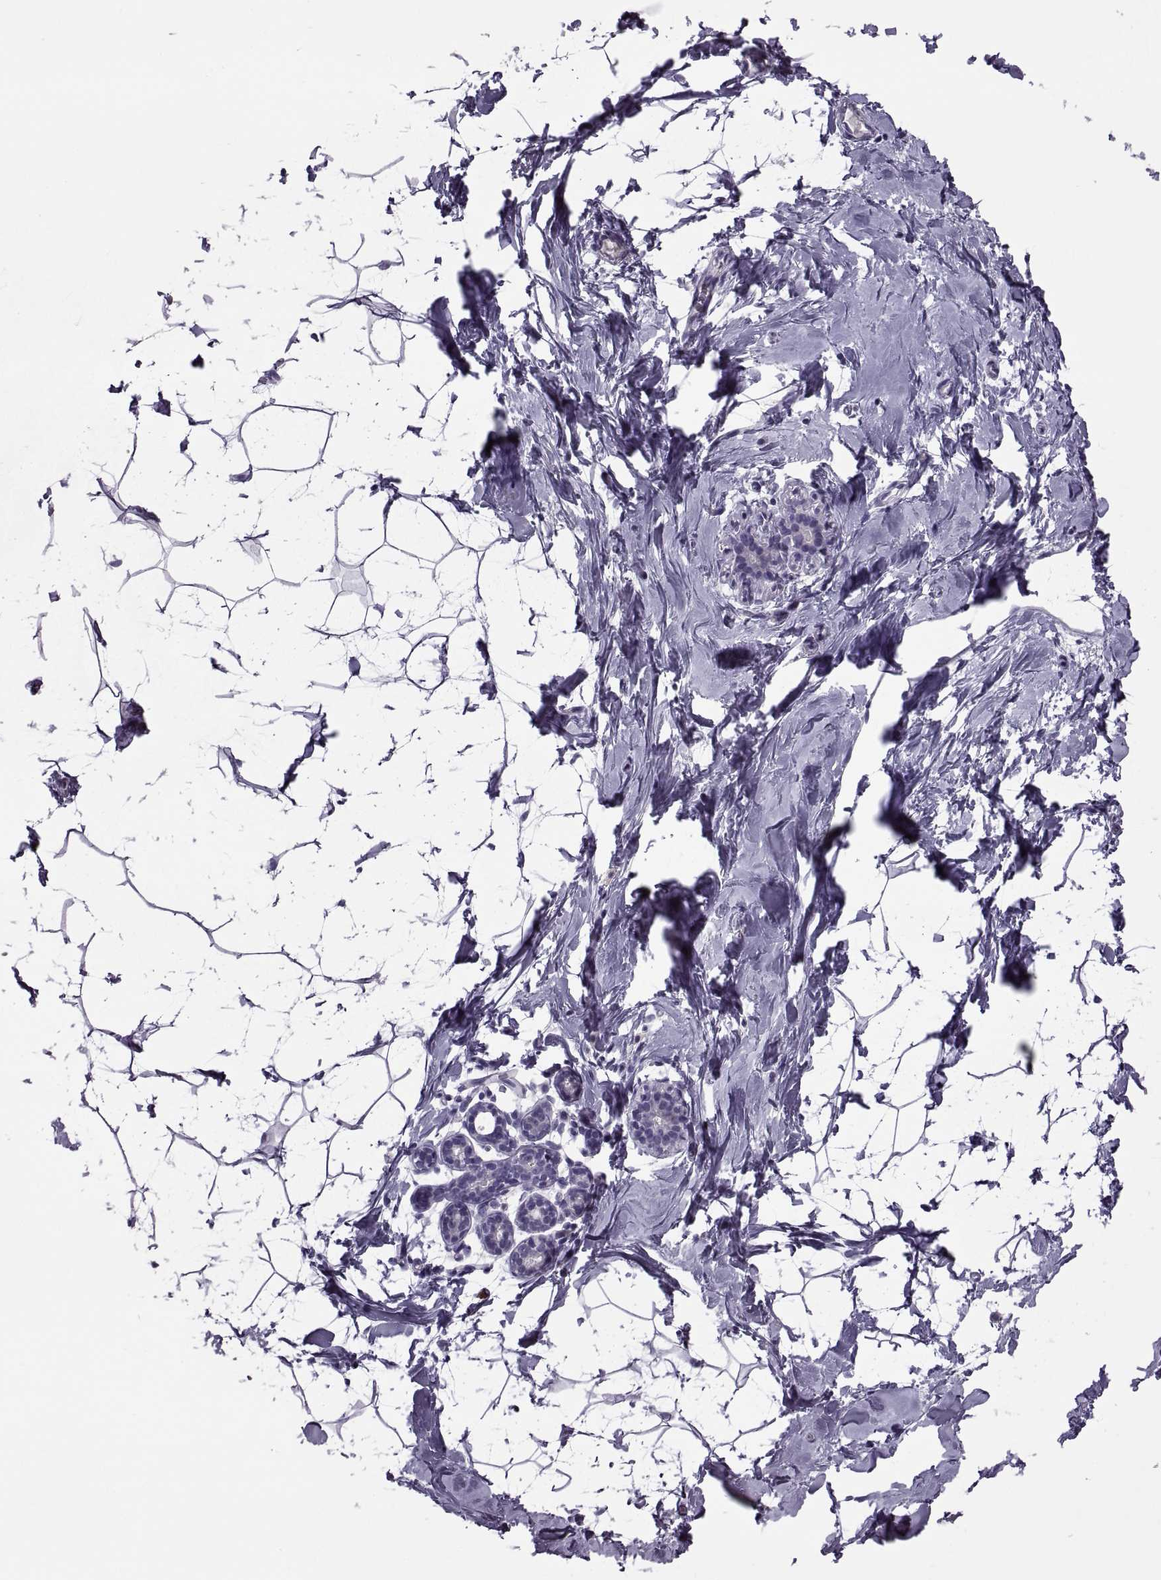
{"staining": {"intensity": "negative", "quantity": "none", "location": "none"}, "tissue": "breast", "cell_type": "Adipocytes", "image_type": "normal", "snomed": [{"axis": "morphology", "description": "Normal tissue, NOS"}, {"axis": "topography", "description": "Breast"}], "caption": "Adipocytes show no significant staining in benign breast. (Brightfield microscopy of DAB IHC at high magnification).", "gene": "MAGEB1", "patient": {"sex": "female", "age": 32}}